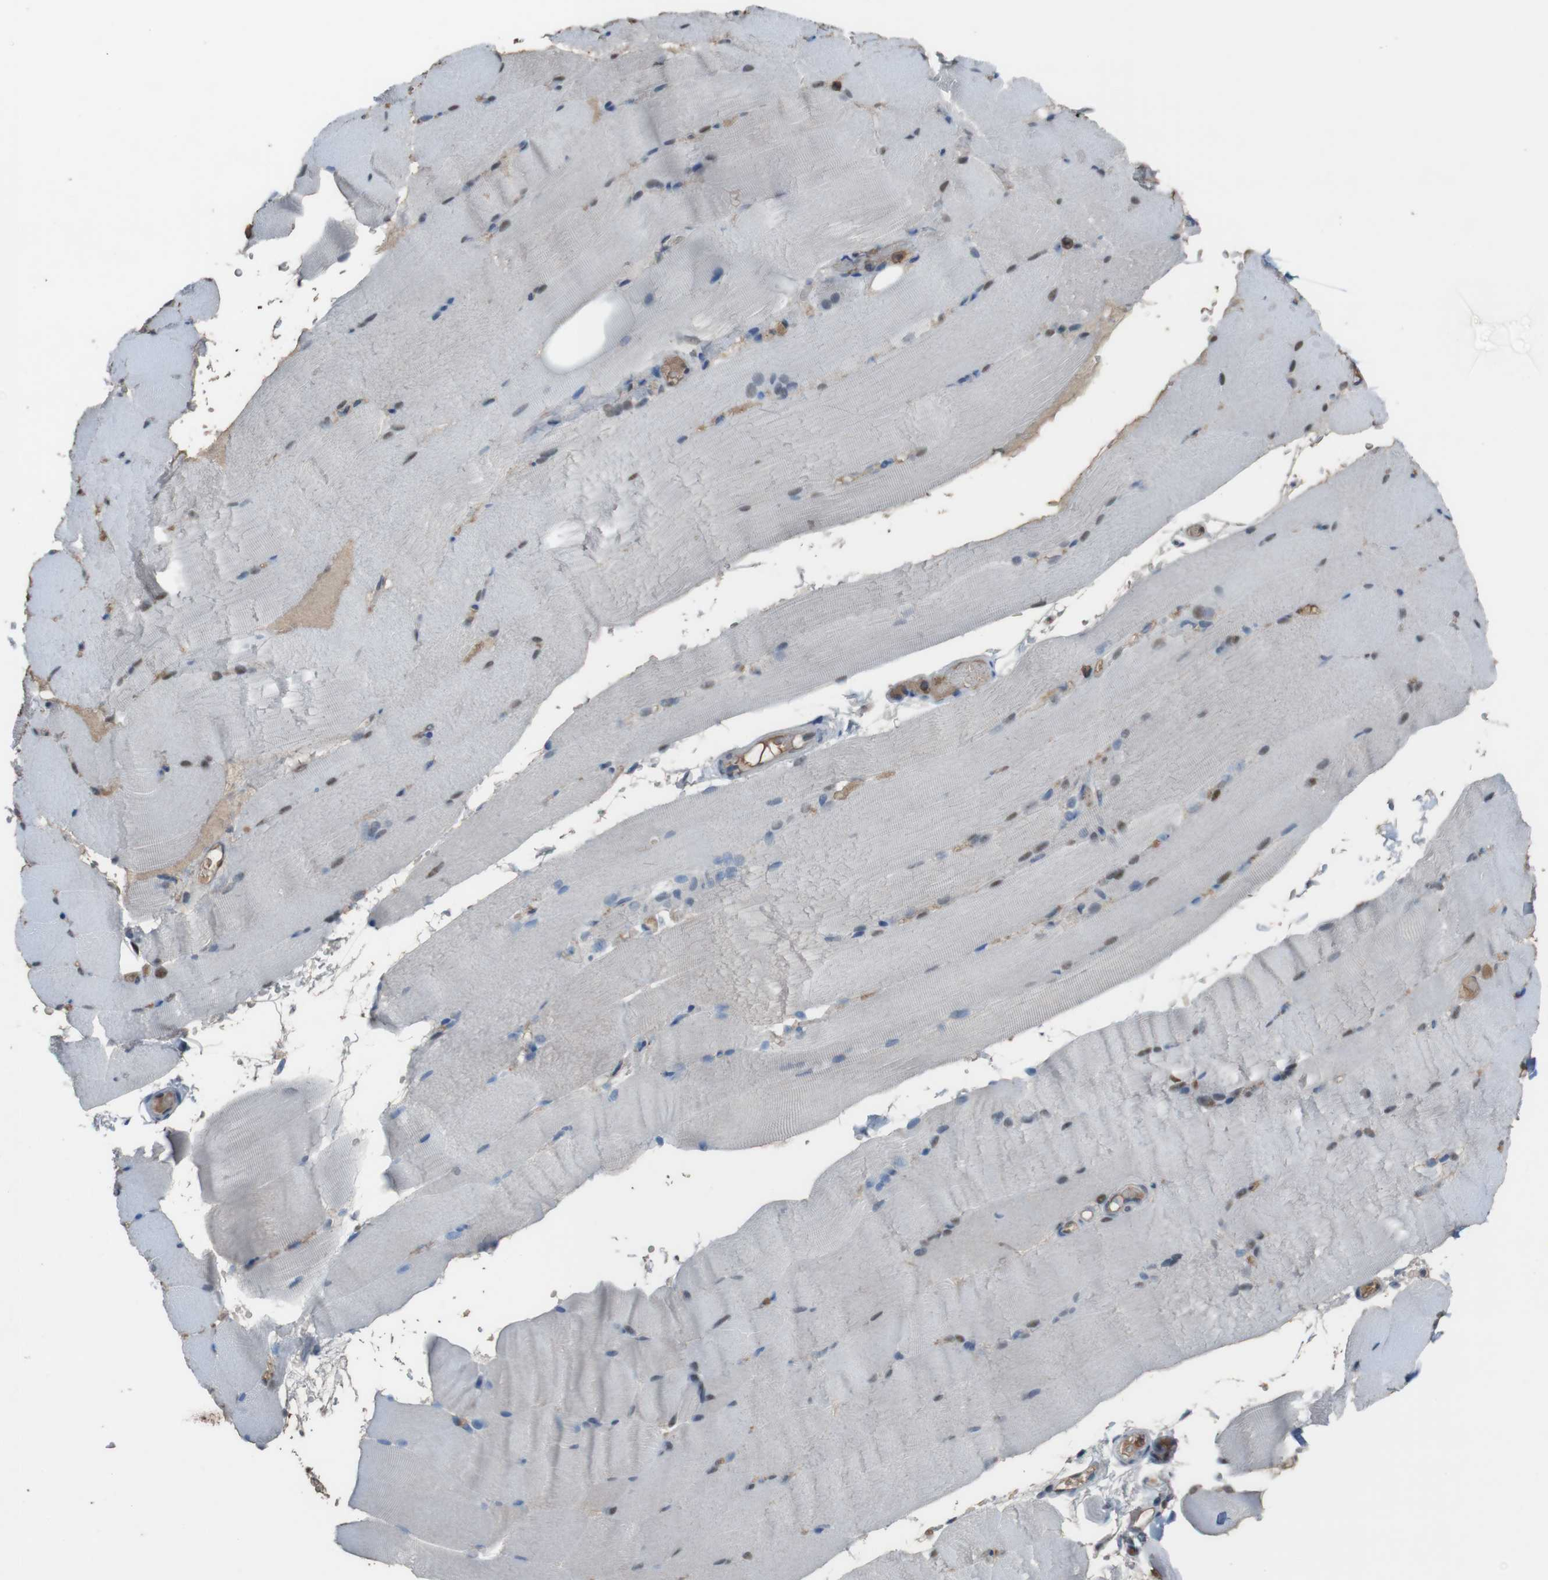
{"staining": {"intensity": "weak", "quantity": "<25%", "location": "nuclear"}, "tissue": "skeletal muscle", "cell_type": "Myocytes", "image_type": "normal", "snomed": [{"axis": "morphology", "description": "Normal tissue, NOS"}, {"axis": "topography", "description": "Skeletal muscle"}, {"axis": "topography", "description": "Parathyroid gland"}], "caption": "The histopathology image reveals no staining of myocytes in unremarkable skeletal muscle.", "gene": "SUB1", "patient": {"sex": "female", "age": 37}}